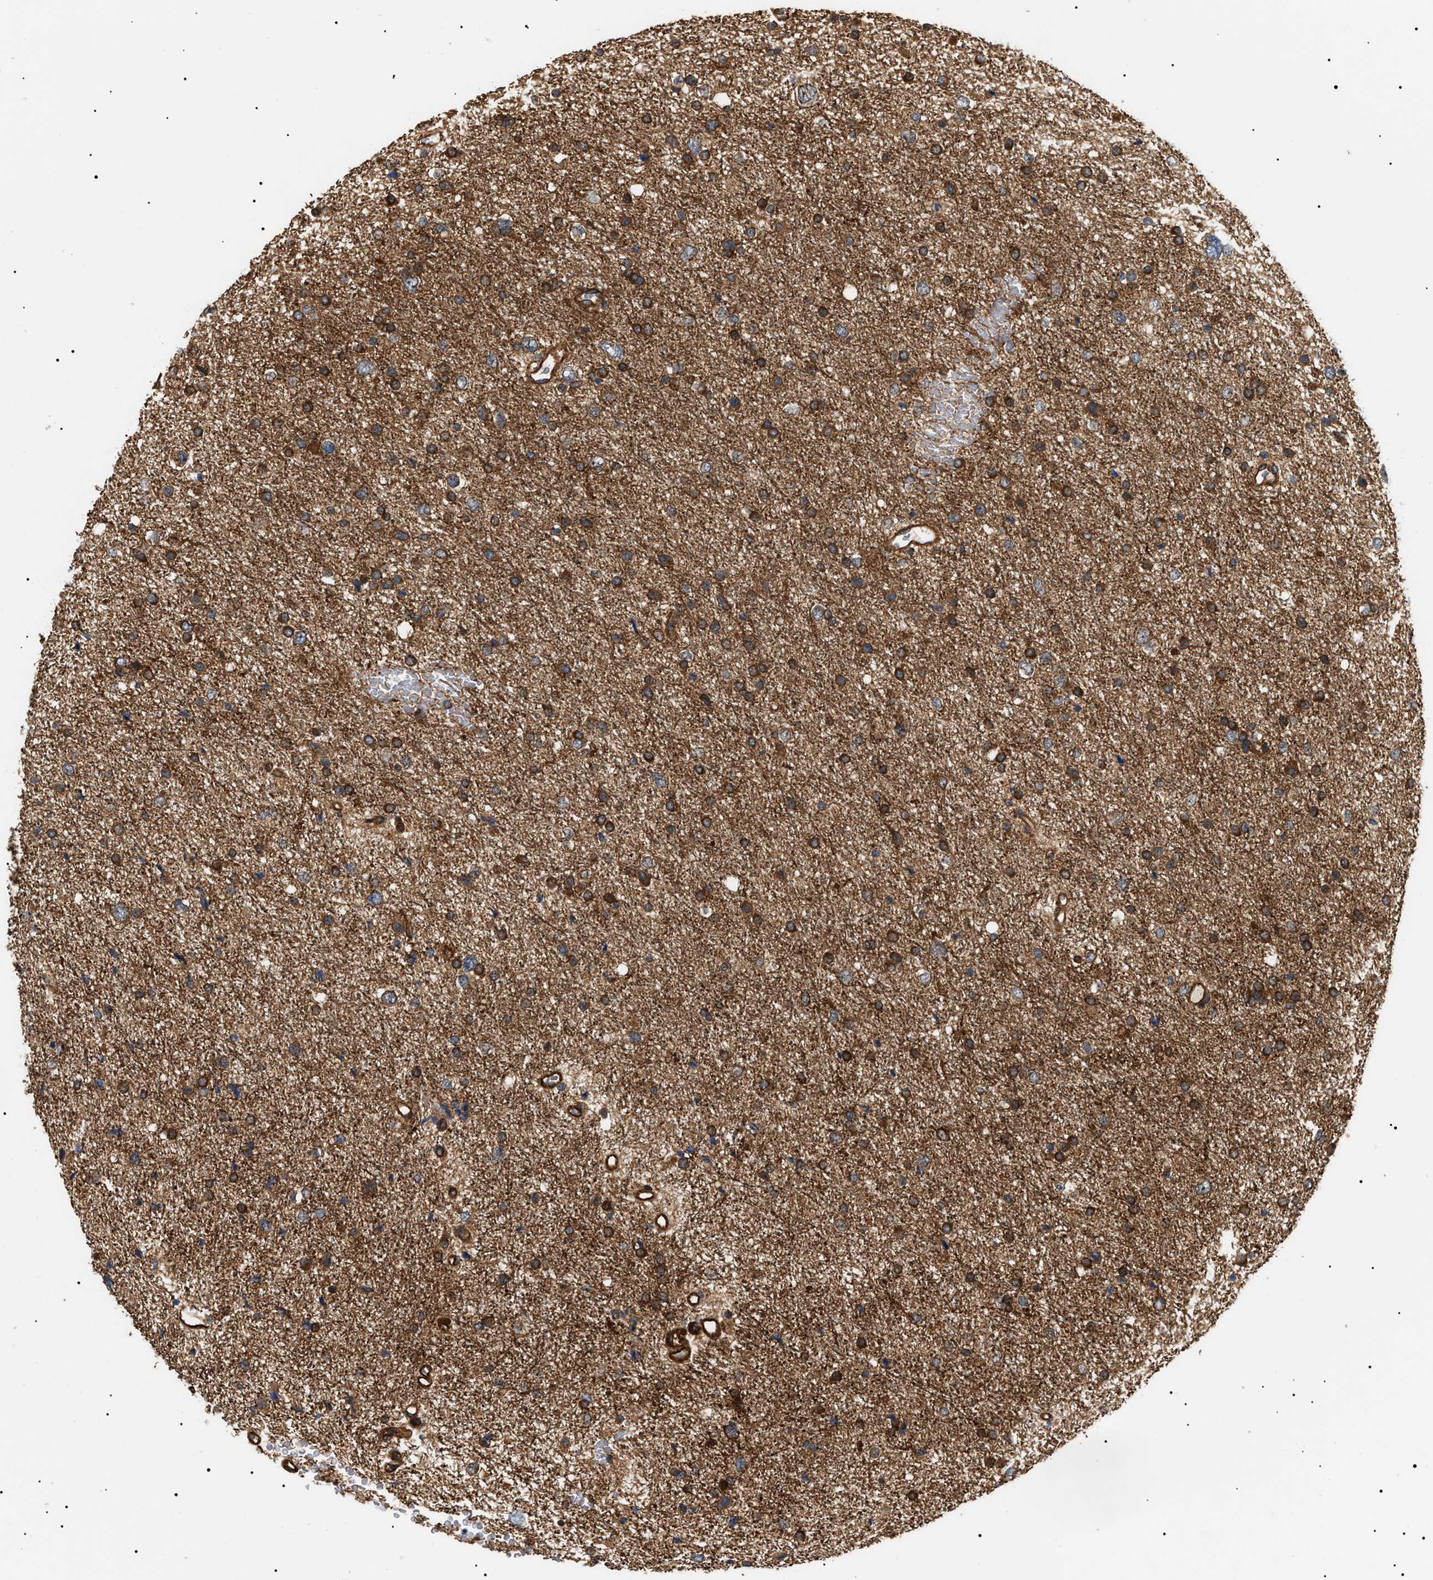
{"staining": {"intensity": "moderate", "quantity": ">75%", "location": "cytoplasmic/membranous"}, "tissue": "glioma", "cell_type": "Tumor cells", "image_type": "cancer", "snomed": [{"axis": "morphology", "description": "Glioma, malignant, Low grade"}, {"axis": "topography", "description": "Brain"}], "caption": "Glioma stained for a protein displays moderate cytoplasmic/membranous positivity in tumor cells. Nuclei are stained in blue.", "gene": "SH3GLB2", "patient": {"sex": "female", "age": 37}}